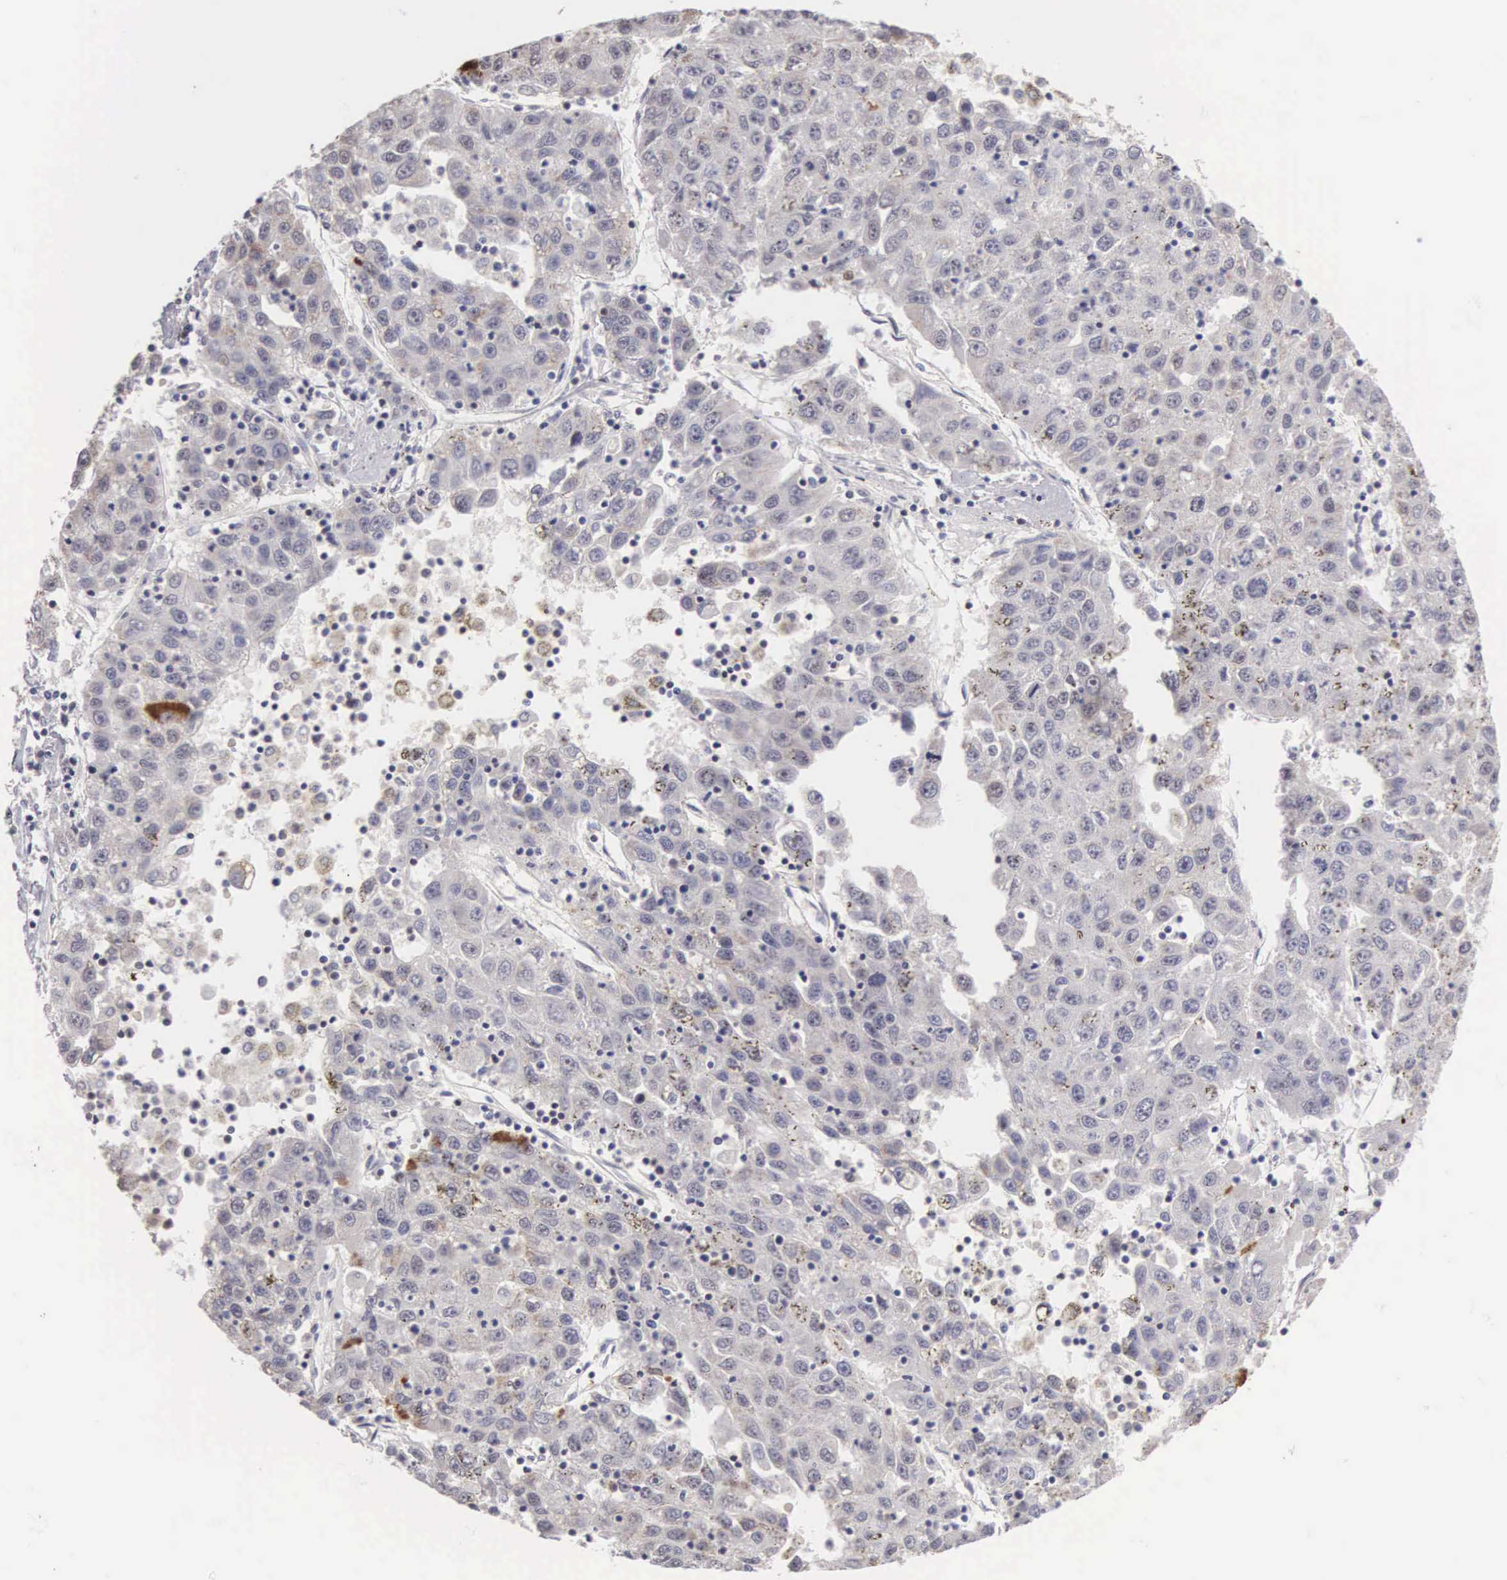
{"staining": {"intensity": "moderate", "quantity": "<25%", "location": "cytoplasmic/membranous,nuclear"}, "tissue": "liver cancer", "cell_type": "Tumor cells", "image_type": "cancer", "snomed": [{"axis": "morphology", "description": "Carcinoma, Hepatocellular, NOS"}, {"axis": "topography", "description": "Liver"}], "caption": "Immunohistochemistry (DAB) staining of liver cancer (hepatocellular carcinoma) shows moderate cytoplasmic/membranous and nuclear protein staining in approximately <25% of tumor cells.", "gene": "HMGXB4", "patient": {"sex": "male", "age": 49}}